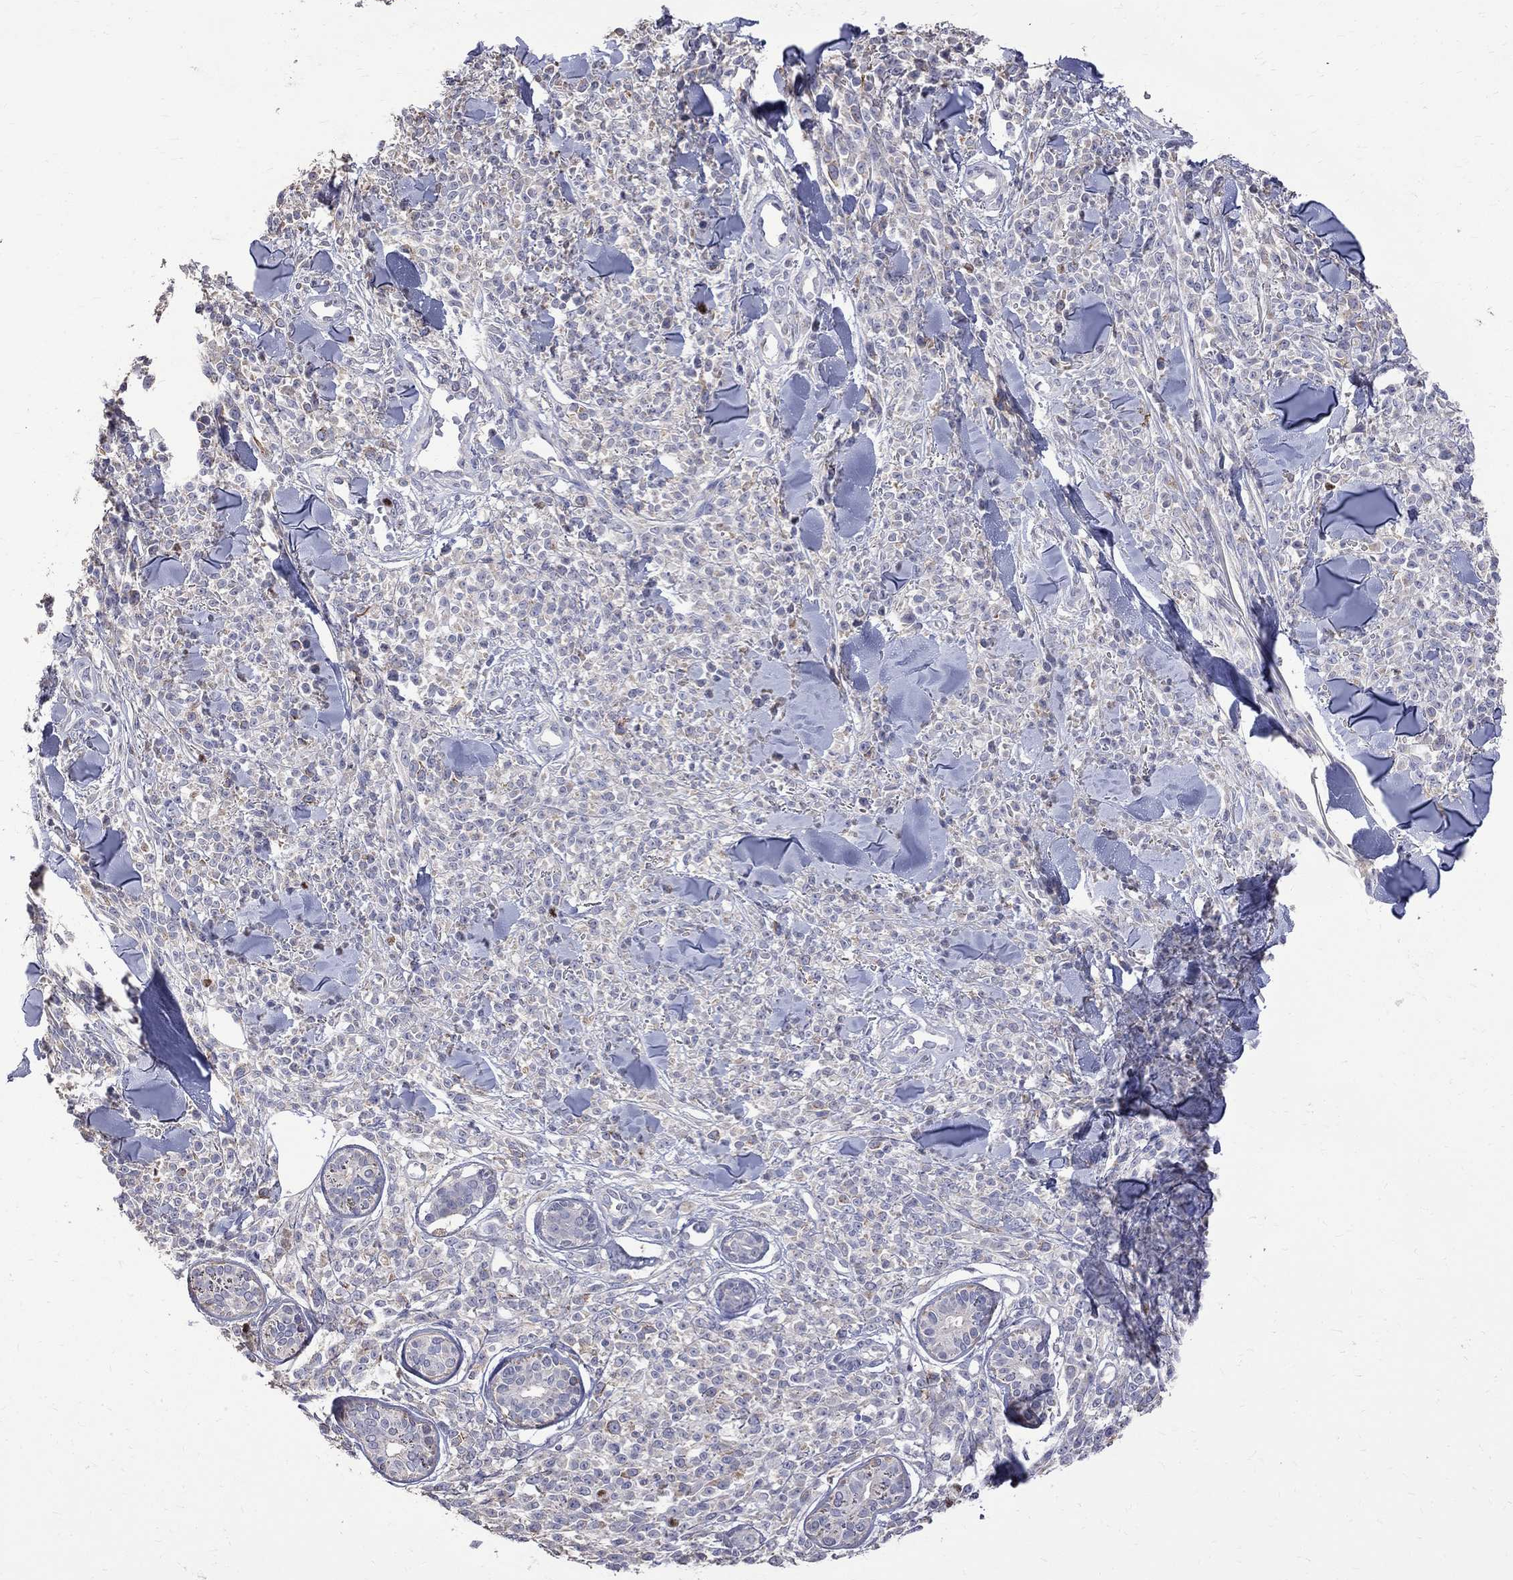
{"staining": {"intensity": "negative", "quantity": "none", "location": "none"}, "tissue": "melanoma", "cell_type": "Tumor cells", "image_type": "cancer", "snomed": [{"axis": "morphology", "description": "Malignant melanoma, NOS"}, {"axis": "topography", "description": "Skin"}, {"axis": "topography", "description": "Skin of trunk"}], "caption": "The photomicrograph demonstrates no significant staining in tumor cells of melanoma.", "gene": "CKAP2", "patient": {"sex": "male", "age": 74}}